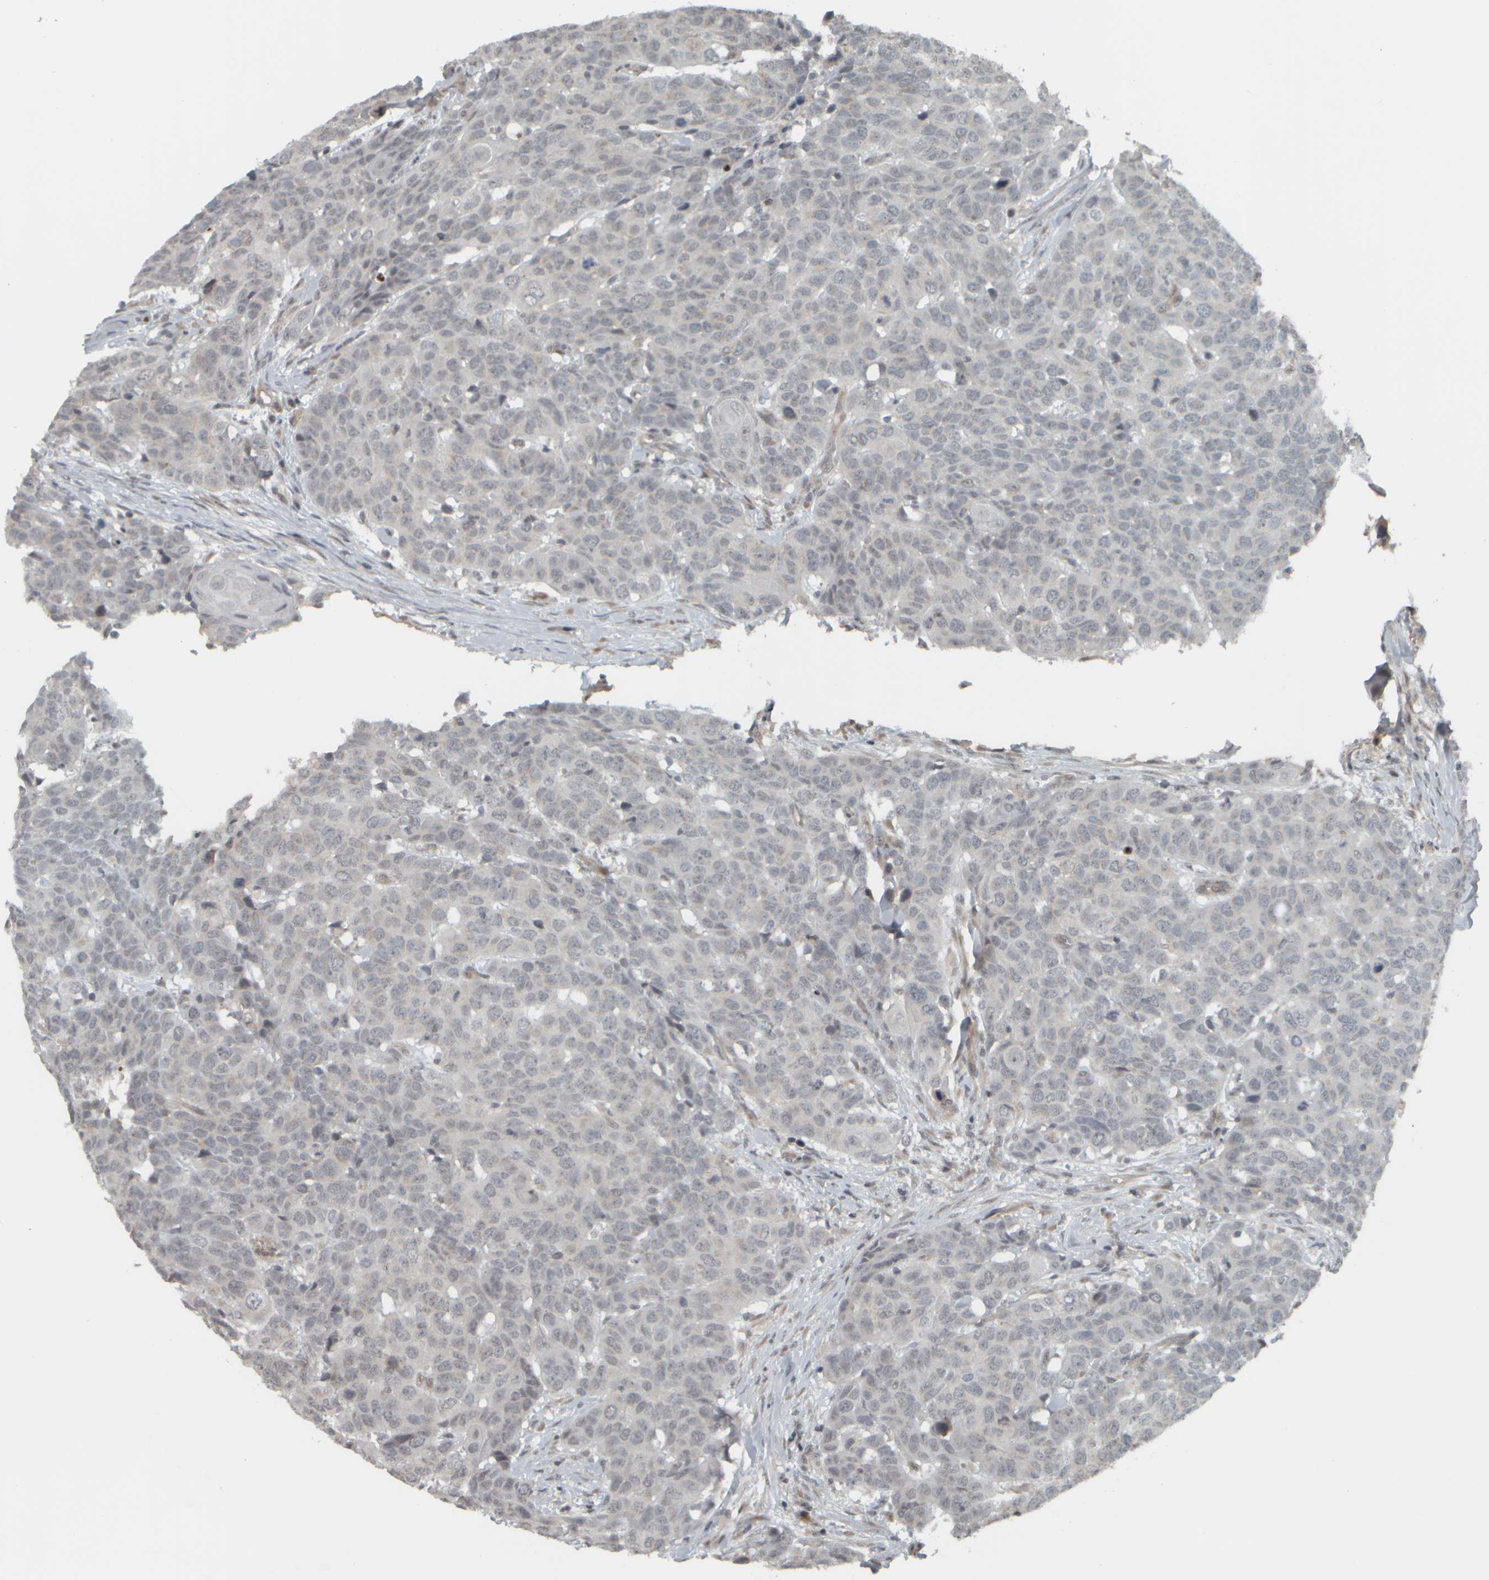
{"staining": {"intensity": "weak", "quantity": "<25%", "location": "nuclear"}, "tissue": "head and neck cancer", "cell_type": "Tumor cells", "image_type": "cancer", "snomed": [{"axis": "morphology", "description": "Squamous cell carcinoma, NOS"}, {"axis": "topography", "description": "Head-Neck"}], "caption": "The immunohistochemistry image has no significant staining in tumor cells of head and neck cancer (squamous cell carcinoma) tissue.", "gene": "NAPG", "patient": {"sex": "male", "age": 66}}